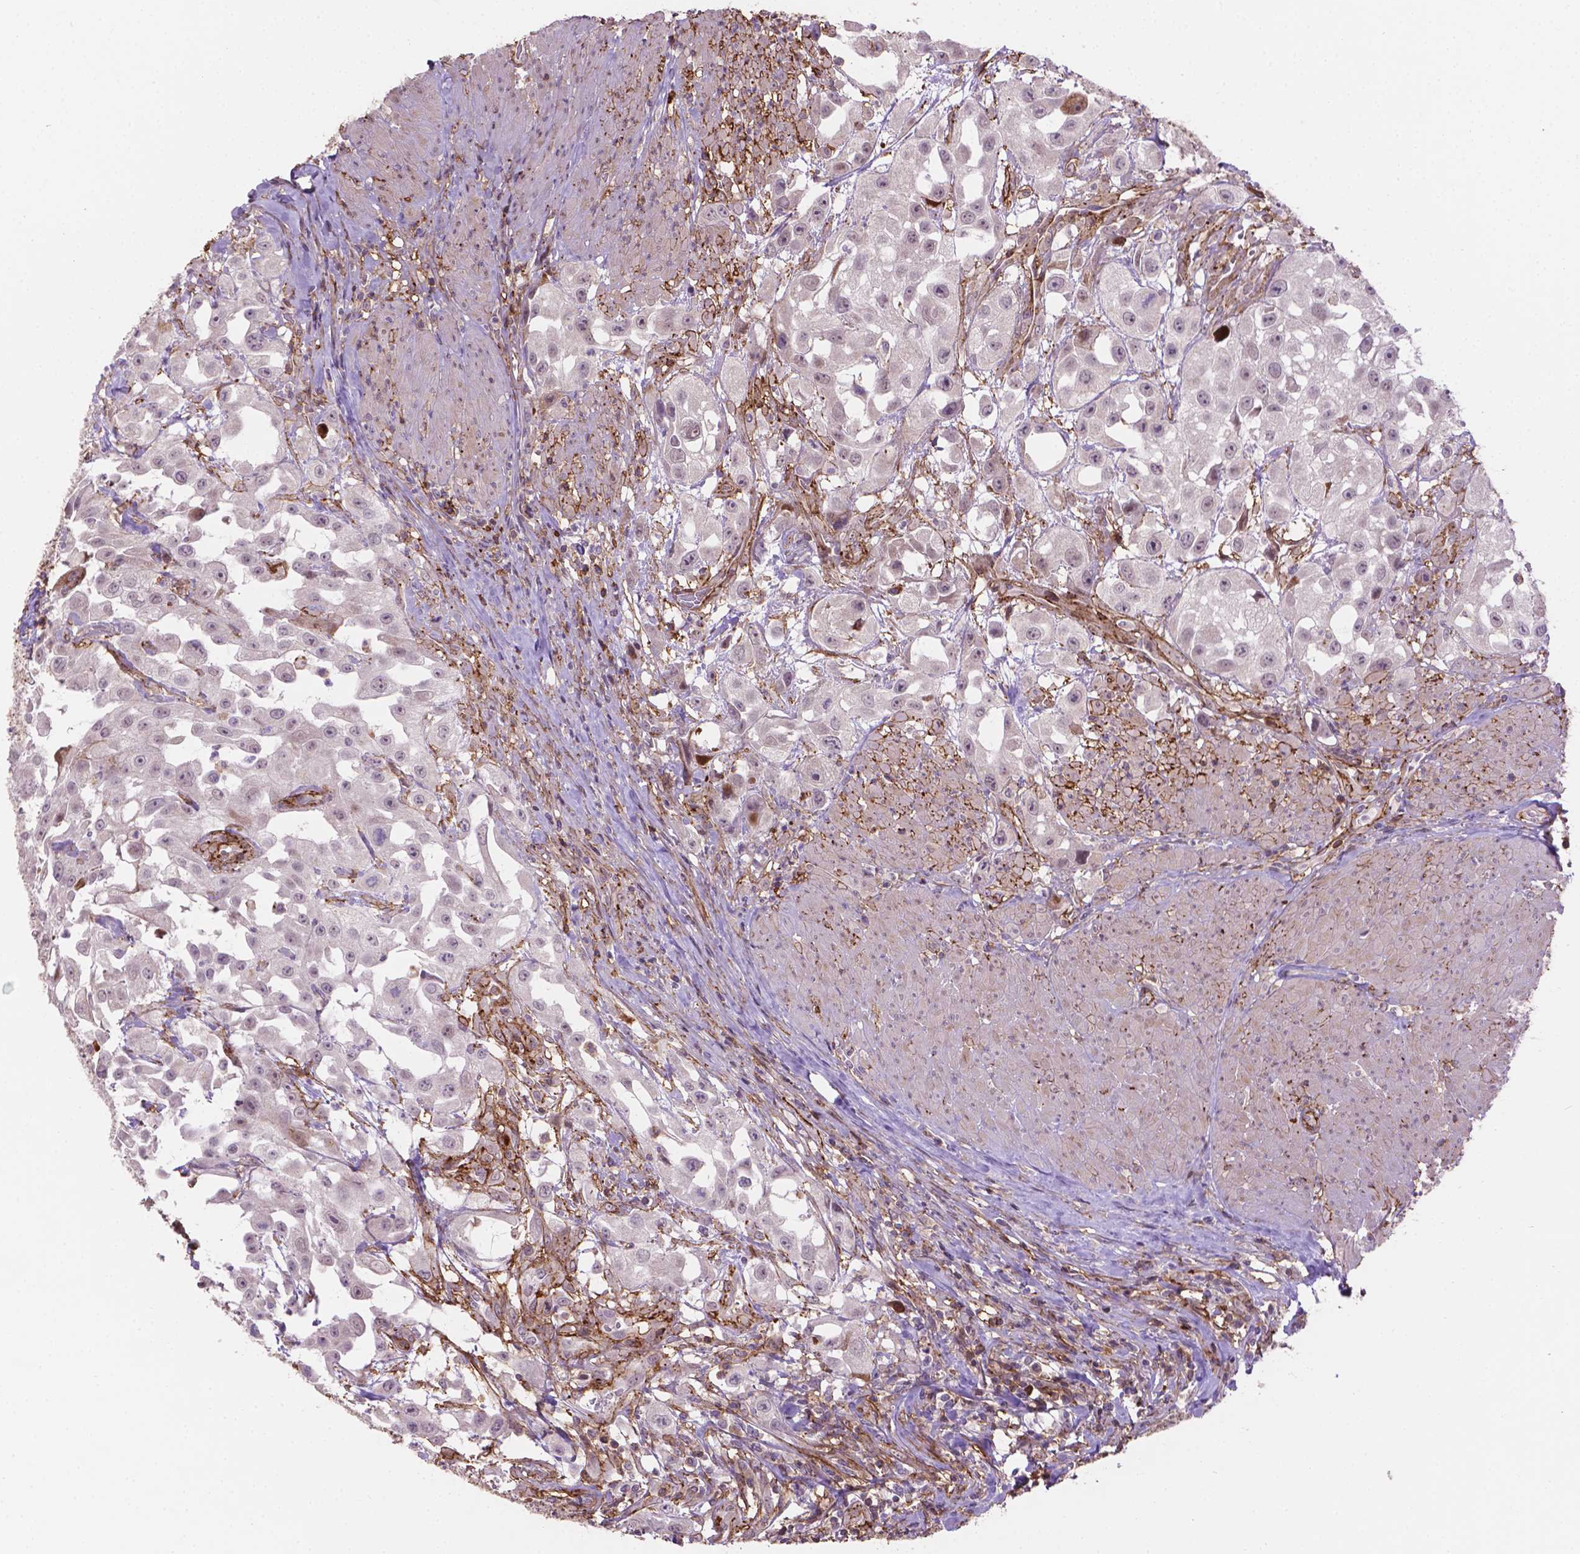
{"staining": {"intensity": "negative", "quantity": "none", "location": "none"}, "tissue": "urothelial cancer", "cell_type": "Tumor cells", "image_type": "cancer", "snomed": [{"axis": "morphology", "description": "Urothelial carcinoma, High grade"}, {"axis": "topography", "description": "Urinary bladder"}], "caption": "IHC of urothelial cancer demonstrates no positivity in tumor cells. (DAB IHC with hematoxylin counter stain).", "gene": "ACAD10", "patient": {"sex": "male", "age": 79}}